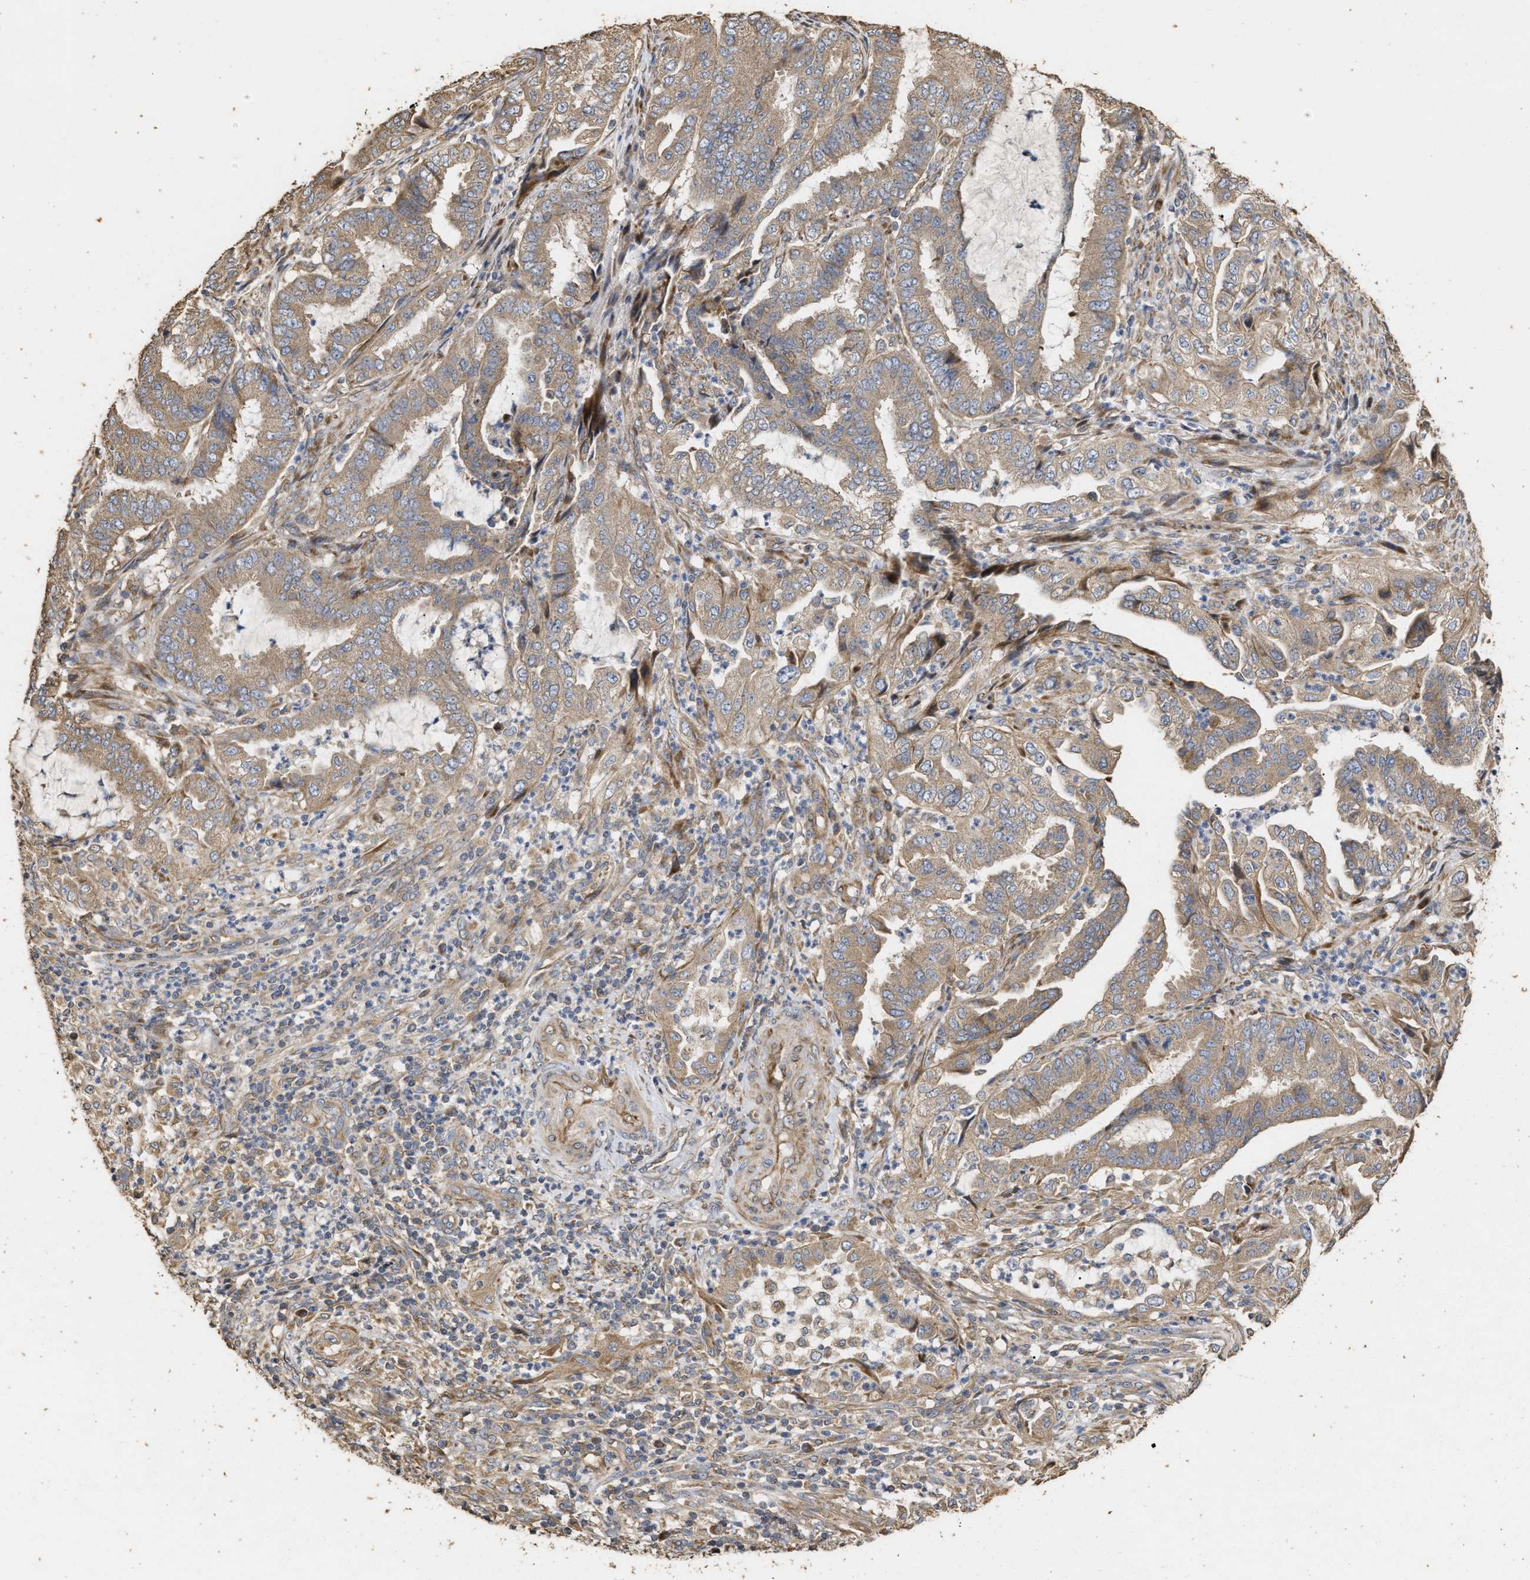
{"staining": {"intensity": "weak", "quantity": ">75%", "location": "cytoplasmic/membranous"}, "tissue": "endometrial cancer", "cell_type": "Tumor cells", "image_type": "cancer", "snomed": [{"axis": "morphology", "description": "Adenocarcinoma, NOS"}, {"axis": "topography", "description": "Endometrium"}], "caption": "DAB (3,3'-diaminobenzidine) immunohistochemical staining of endometrial adenocarcinoma exhibits weak cytoplasmic/membranous protein expression in about >75% of tumor cells.", "gene": "NAV1", "patient": {"sex": "female", "age": 51}}